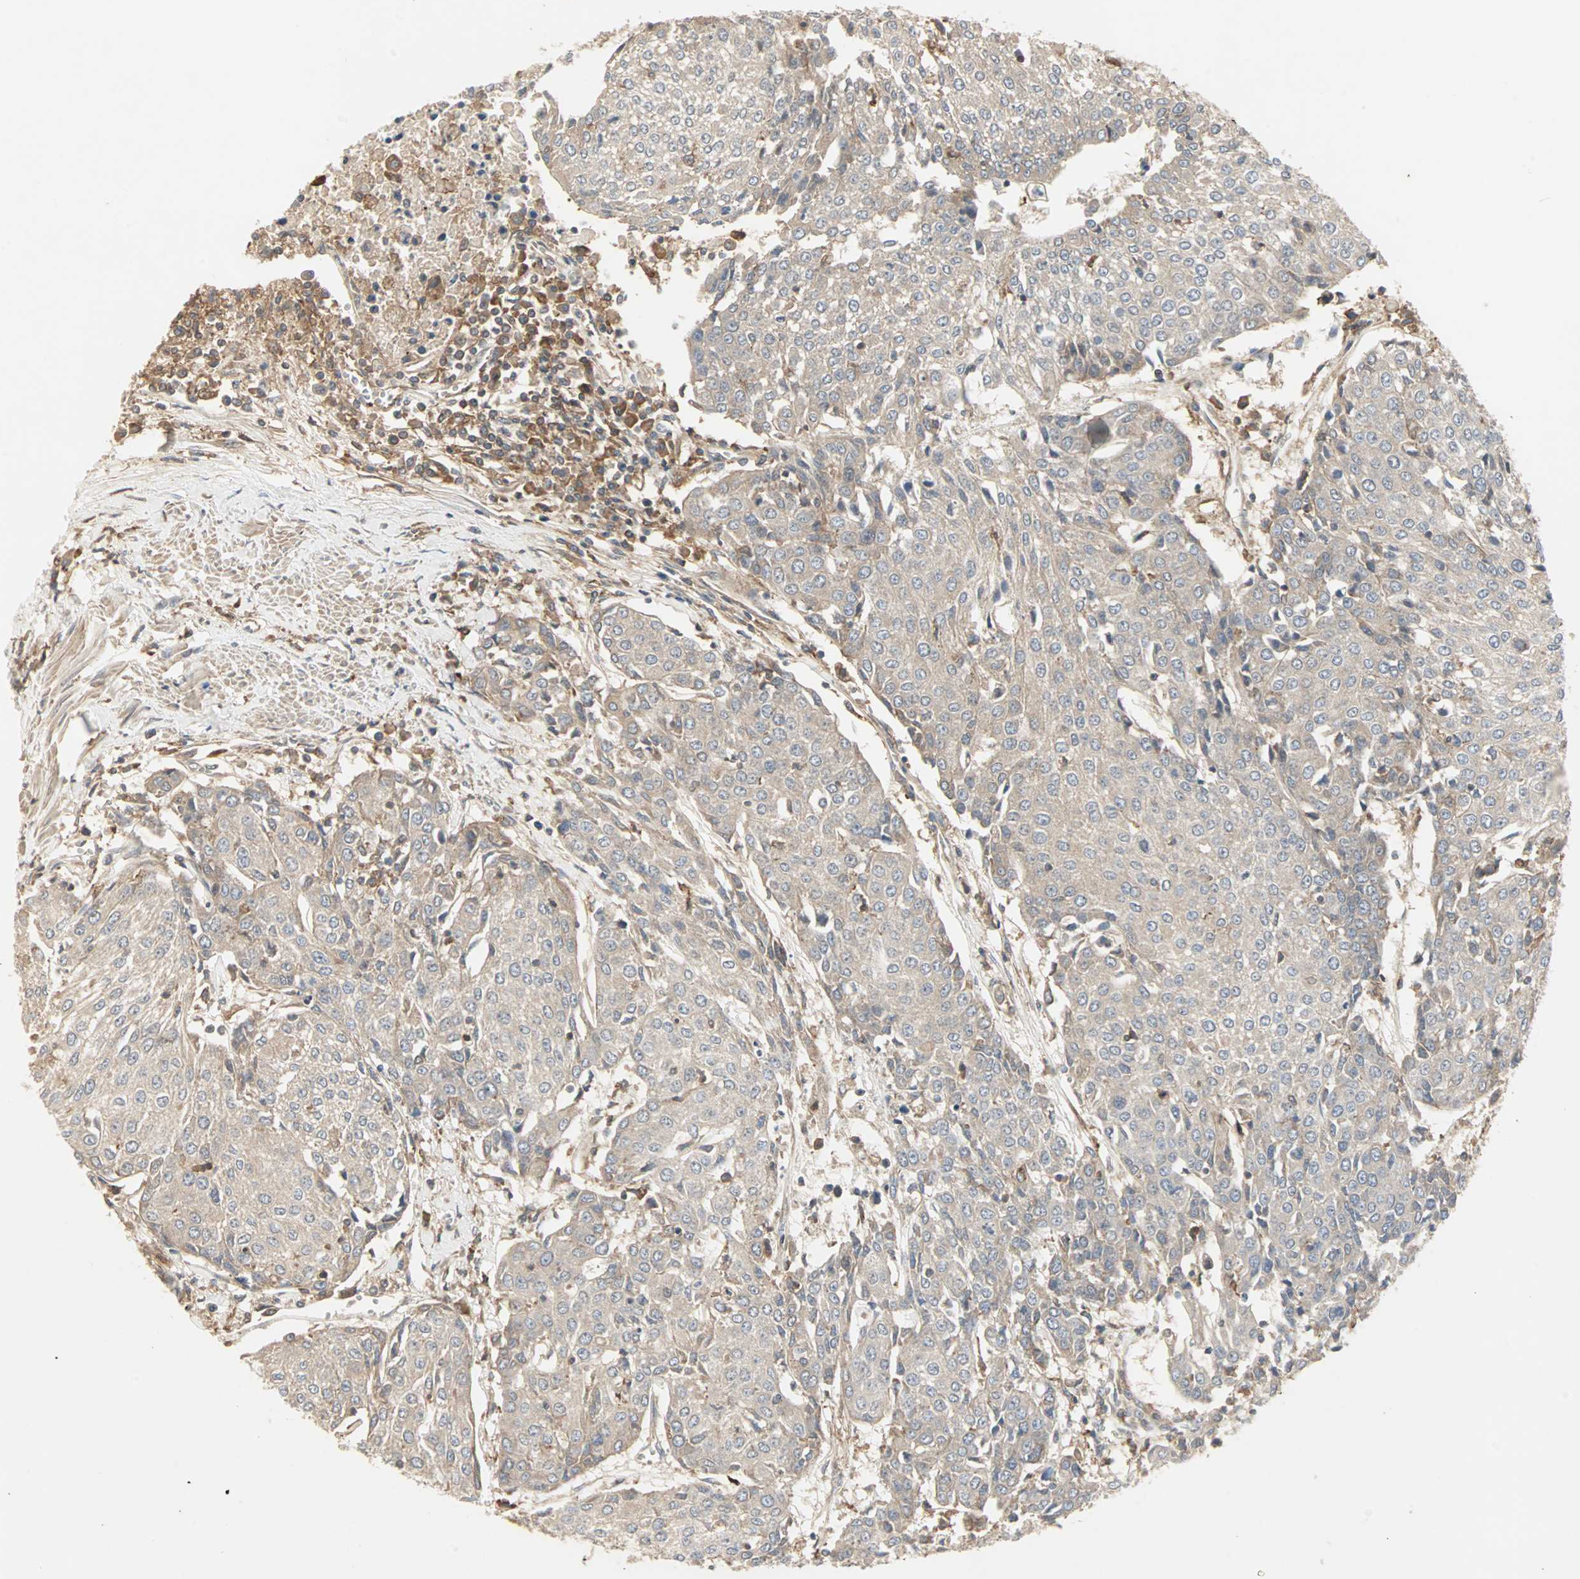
{"staining": {"intensity": "weak", "quantity": ">75%", "location": "cytoplasmic/membranous"}, "tissue": "urothelial cancer", "cell_type": "Tumor cells", "image_type": "cancer", "snomed": [{"axis": "morphology", "description": "Urothelial carcinoma, High grade"}, {"axis": "topography", "description": "Urinary bladder"}], "caption": "Immunohistochemistry (IHC) photomicrograph of urothelial carcinoma (high-grade) stained for a protein (brown), which displays low levels of weak cytoplasmic/membranous positivity in about >75% of tumor cells.", "gene": "GNAI2", "patient": {"sex": "female", "age": 85}}